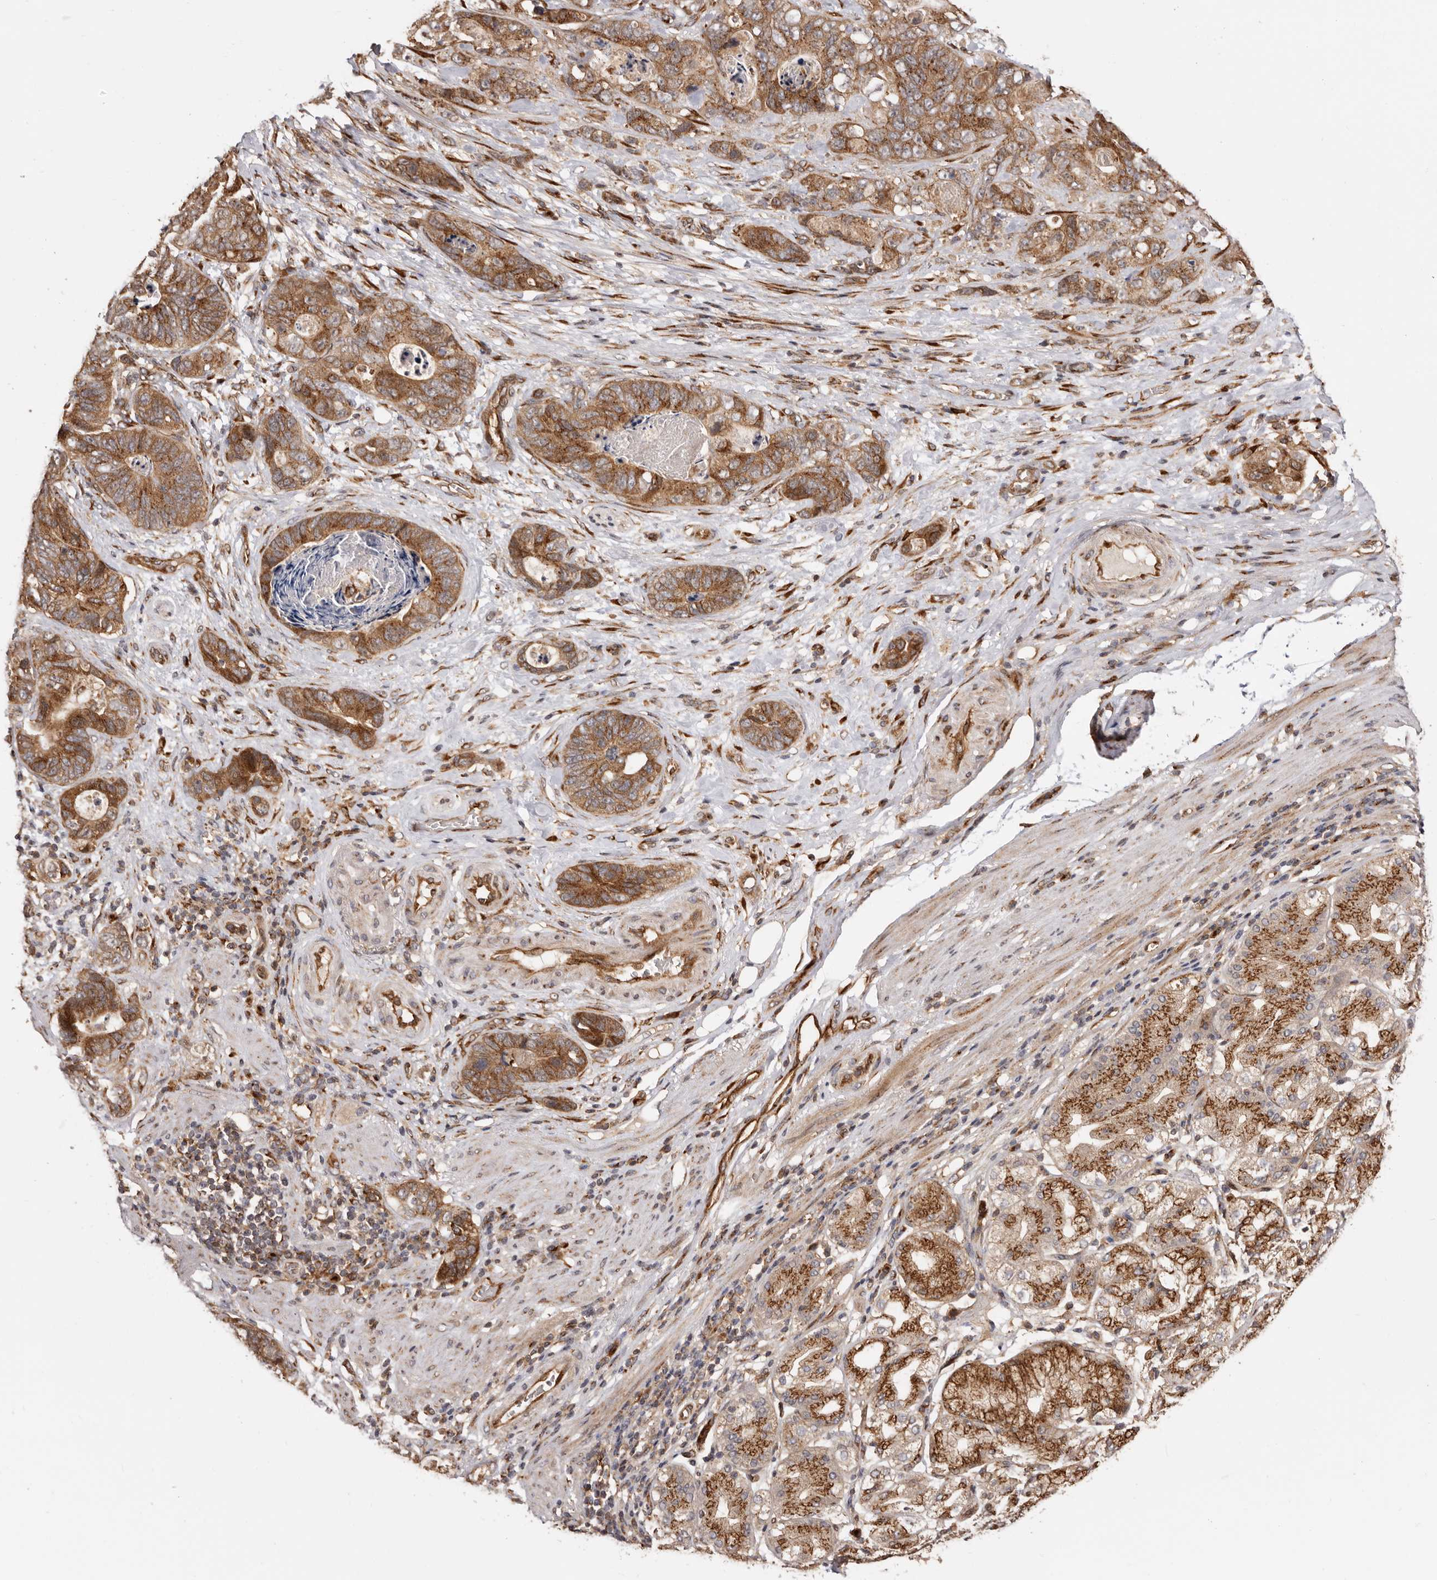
{"staining": {"intensity": "strong", "quantity": ">75%", "location": "cytoplasmic/membranous"}, "tissue": "stomach cancer", "cell_type": "Tumor cells", "image_type": "cancer", "snomed": [{"axis": "morphology", "description": "Normal tissue, NOS"}, {"axis": "morphology", "description": "Adenocarcinoma, NOS"}, {"axis": "topography", "description": "Stomach"}], "caption": "This photomicrograph shows immunohistochemistry staining of adenocarcinoma (stomach), with high strong cytoplasmic/membranous staining in approximately >75% of tumor cells.", "gene": "GPR27", "patient": {"sex": "female", "age": 89}}